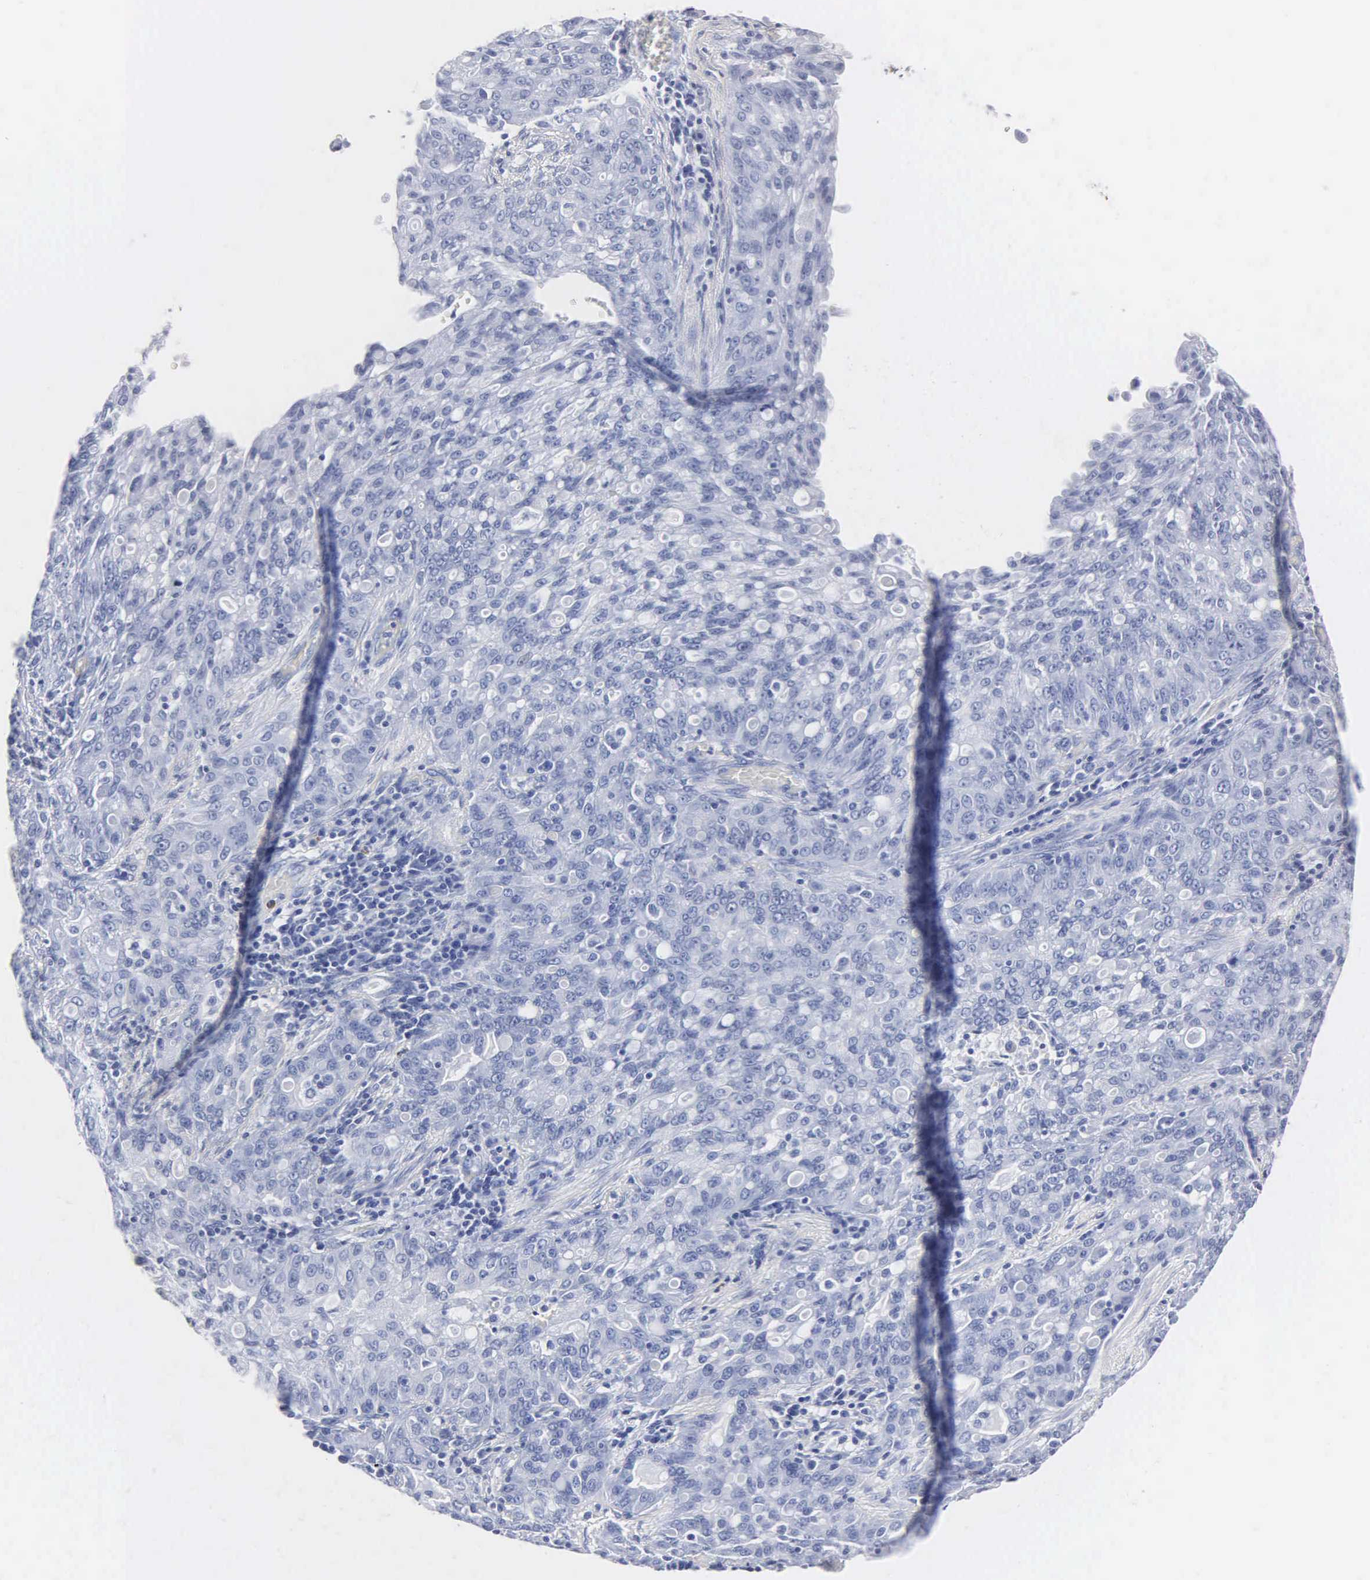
{"staining": {"intensity": "negative", "quantity": "none", "location": "none"}, "tissue": "lung cancer", "cell_type": "Tumor cells", "image_type": "cancer", "snomed": [{"axis": "morphology", "description": "Adenocarcinoma, NOS"}, {"axis": "topography", "description": "Lung"}], "caption": "Immunohistochemical staining of adenocarcinoma (lung) exhibits no significant staining in tumor cells.", "gene": "MB", "patient": {"sex": "female", "age": 44}}